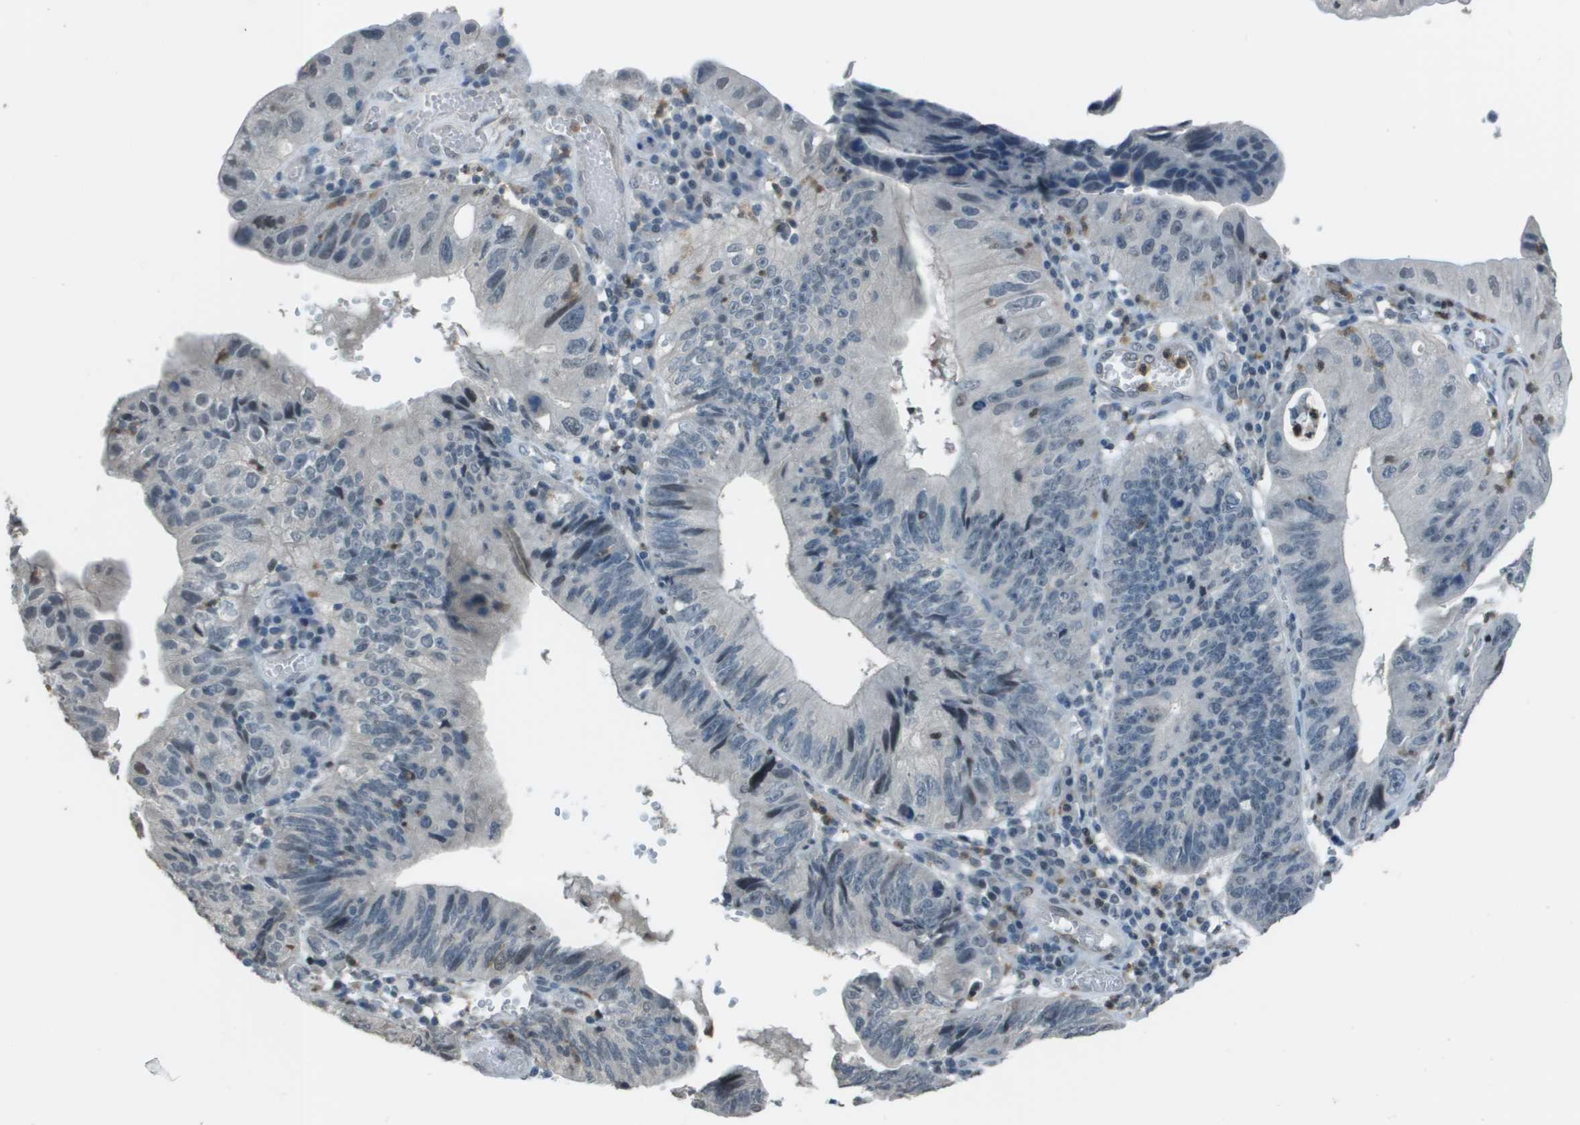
{"staining": {"intensity": "moderate", "quantity": "<25%", "location": "nuclear"}, "tissue": "stomach cancer", "cell_type": "Tumor cells", "image_type": "cancer", "snomed": [{"axis": "morphology", "description": "Adenocarcinoma, NOS"}, {"axis": "topography", "description": "Stomach"}], "caption": "High-magnification brightfield microscopy of stomach cancer (adenocarcinoma) stained with DAB (brown) and counterstained with hematoxylin (blue). tumor cells exhibit moderate nuclear expression is identified in about<25% of cells.", "gene": "DEPDC1", "patient": {"sex": "male", "age": 59}}